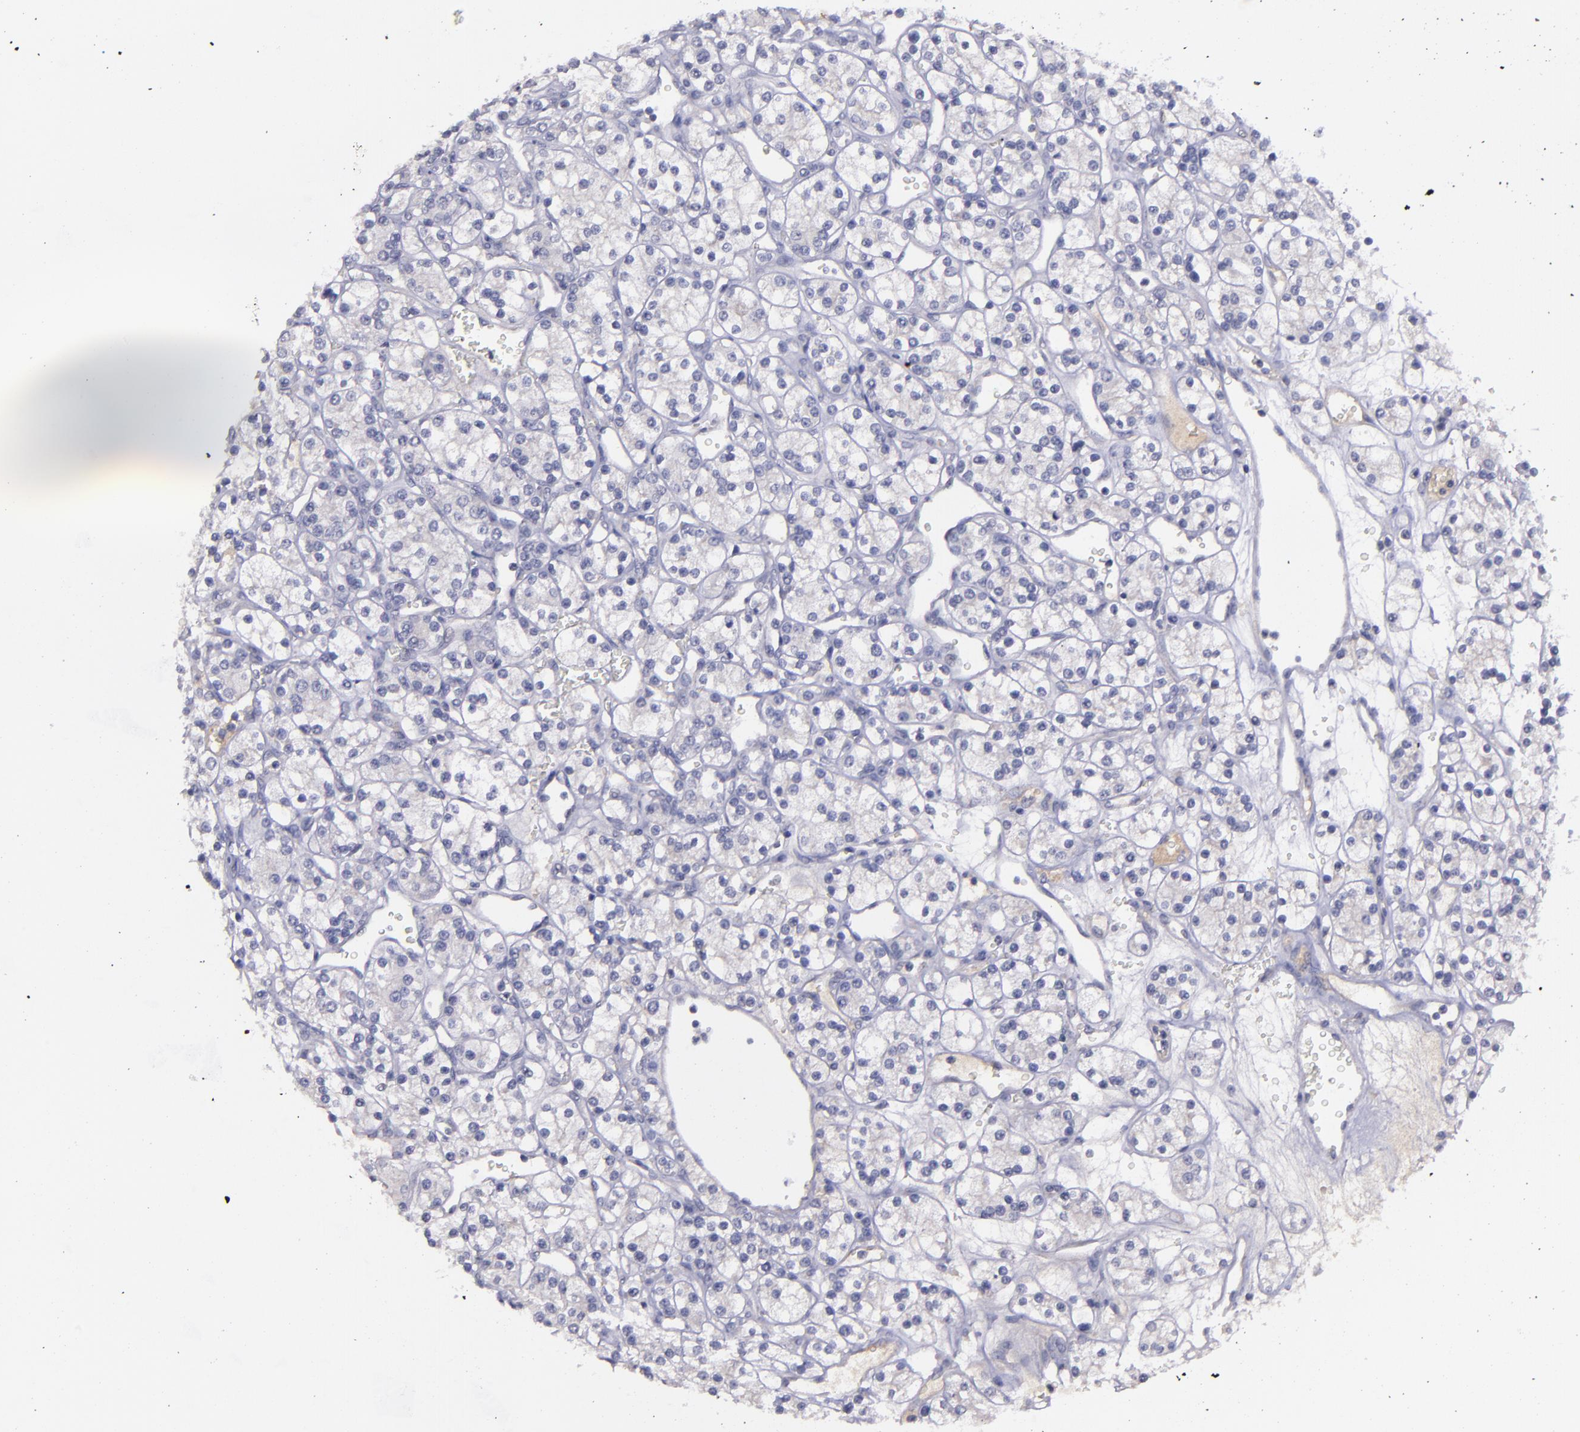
{"staining": {"intensity": "negative", "quantity": "none", "location": "none"}, "tissue": "renal cancer", "cell_type": "Tumor cells", "image_type": "cancer", "snomed": [{"axis": "morphology", "description": "Adenocarcinoma, NOS"}, {"axis": "topography", "description": "Kidney"}], "caption": "Histopathology image shows no significant protein positivity in tumor cells of renal cancer (adenocarcinoma). The staining is performed using DAB (3,3'-diaminobenzidine) brown chromogen with nuclei counter-stained in using hematoxylin.", "gene": "MASP1", "patient": {"sex": "female", "age": 62}}